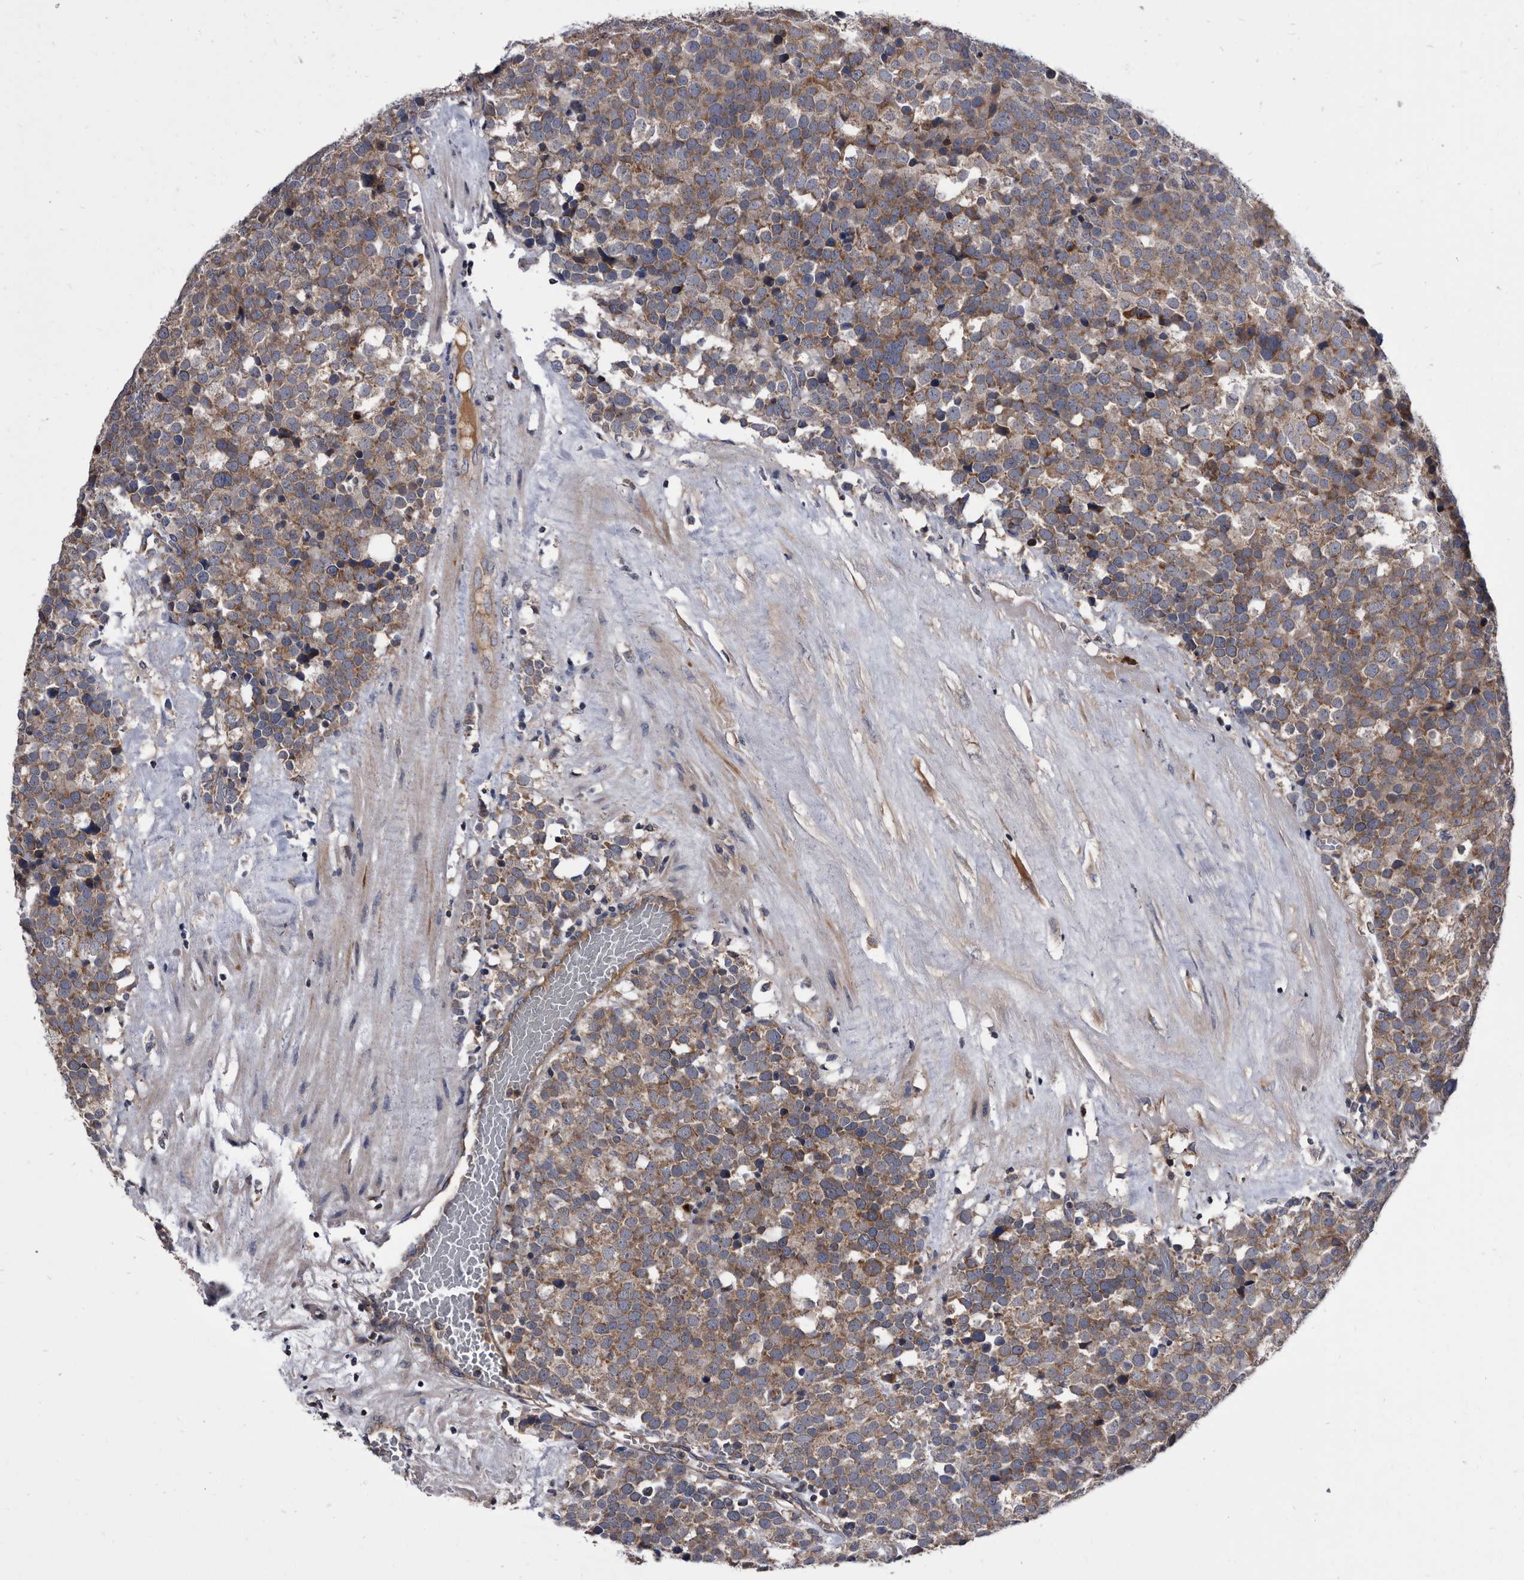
{"staining": {"intensity": "moderate", "quantity": ">75%", "location": "cytoplasmic/membranous"}, "tissue": "testis cancer", "cell_type": "Tumor cells", "image_type": "cancer", "snomed": [{"axis": "morphology", "description": "Seminoma, NOS"}, {"axis": "topography", "description": "Testis"}], "caption": "High-power microscopy captured an immunohistochemistry image of testis cancer (seminoma), revealing moderate cytoplasmic/membranous expression in about >75% of tumor cells.", "gene": "DTNBP1", "patient": {"sex": "male", "age": 71}}